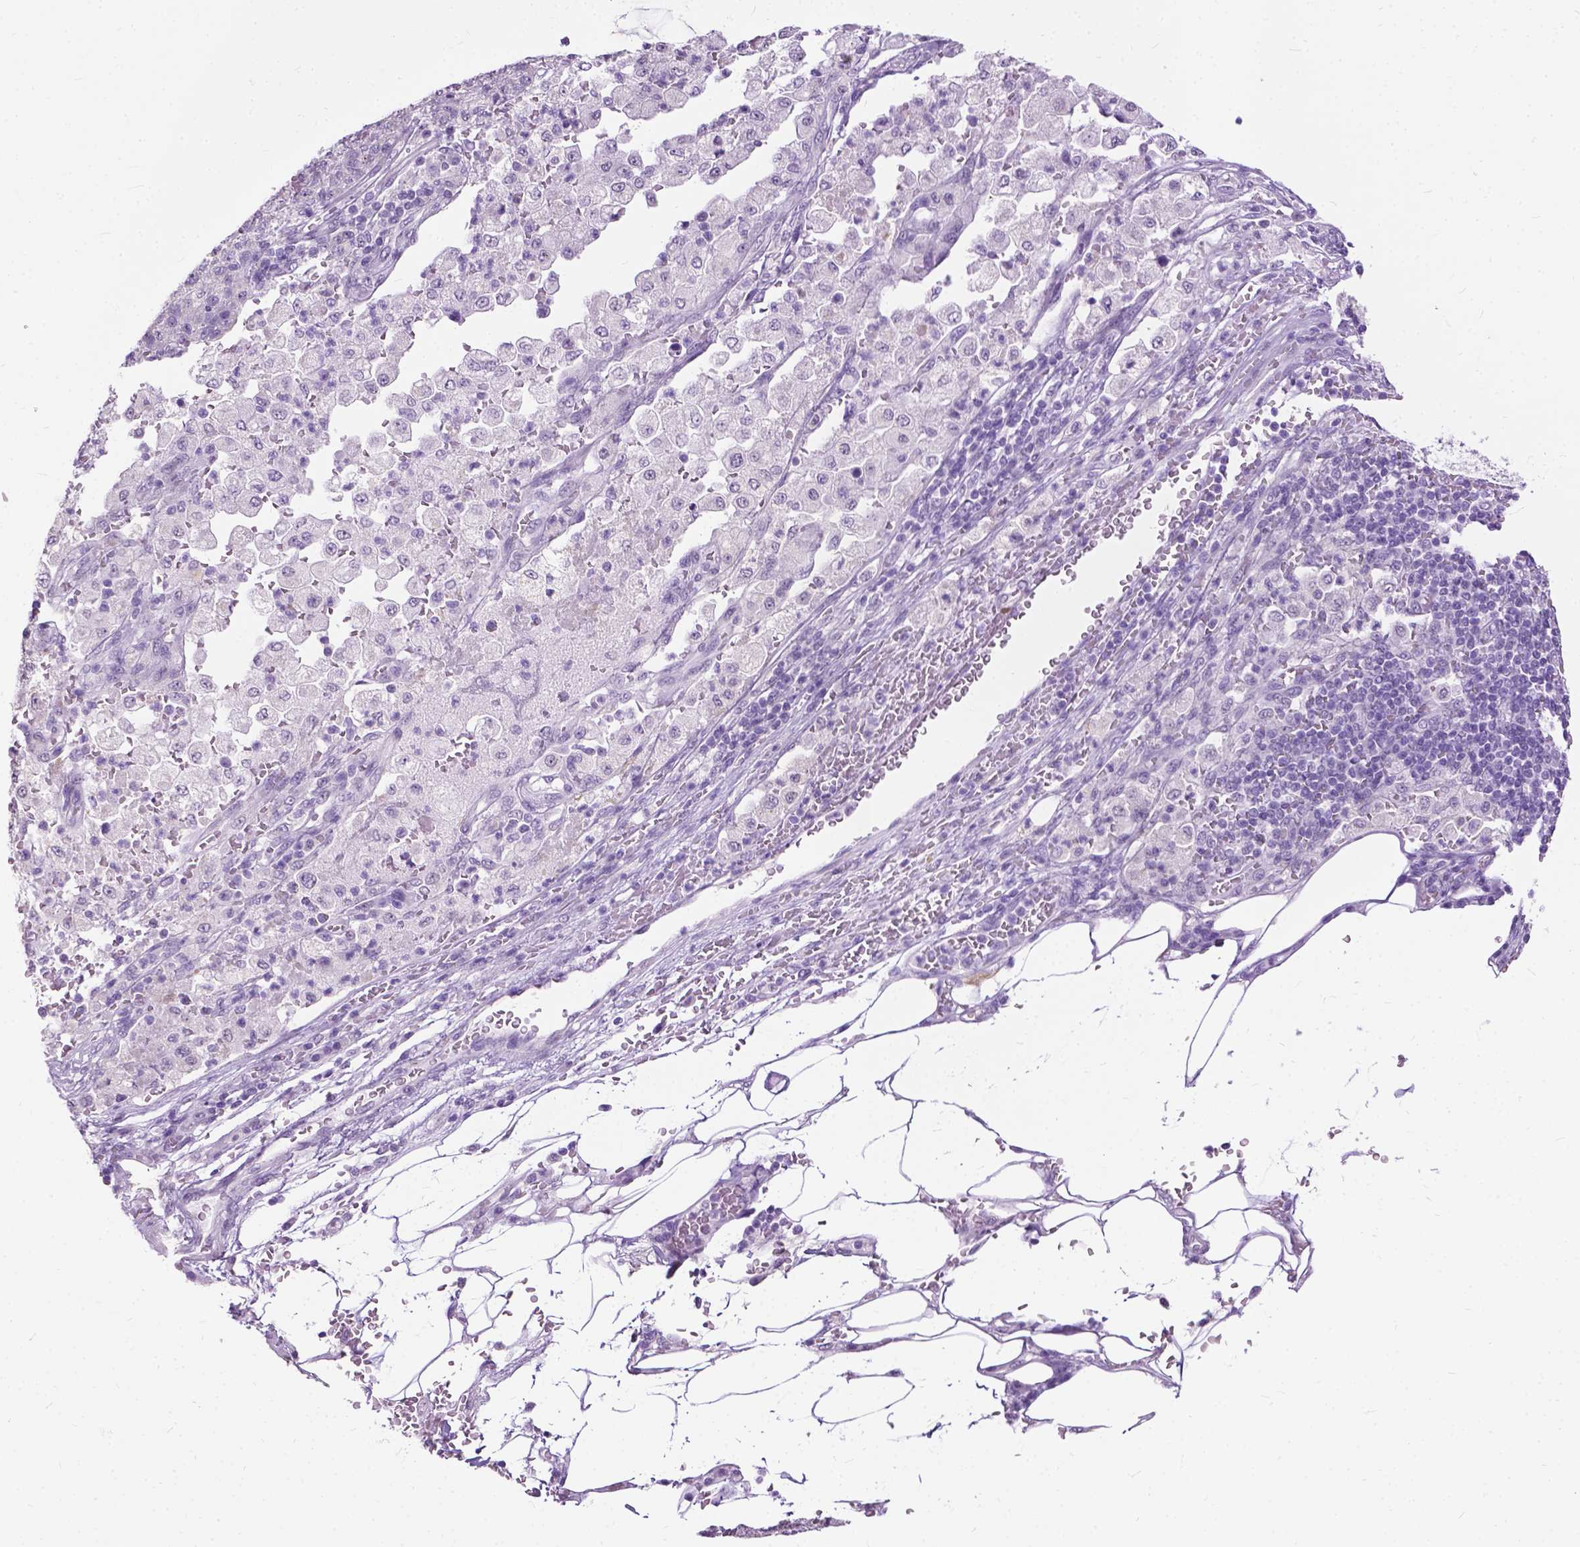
{"staining": {"intensity": "negative", "quantity": "none", "location": "none"}, "tissue": "pancreatic cancer", "cell_type": "Tumor cells", "image_type": "cancer", "snomed": [{"axis": "morphology", "description": "Adenocarcinoma, NOS"}, {"axis": "topography", "description": "Pancreas"}], "caption": "High power microscopy image of an IHC photomicrograph of pancreatic adenocarcinoma, revealing no significant staining in tumor cells. (DAB (3,3'-diaminobenzidine) IHC visualized using brightfield microscopy, high magnification).", "gene": "GPR37L1", "patient": {"sex": "female", "age": 61}}